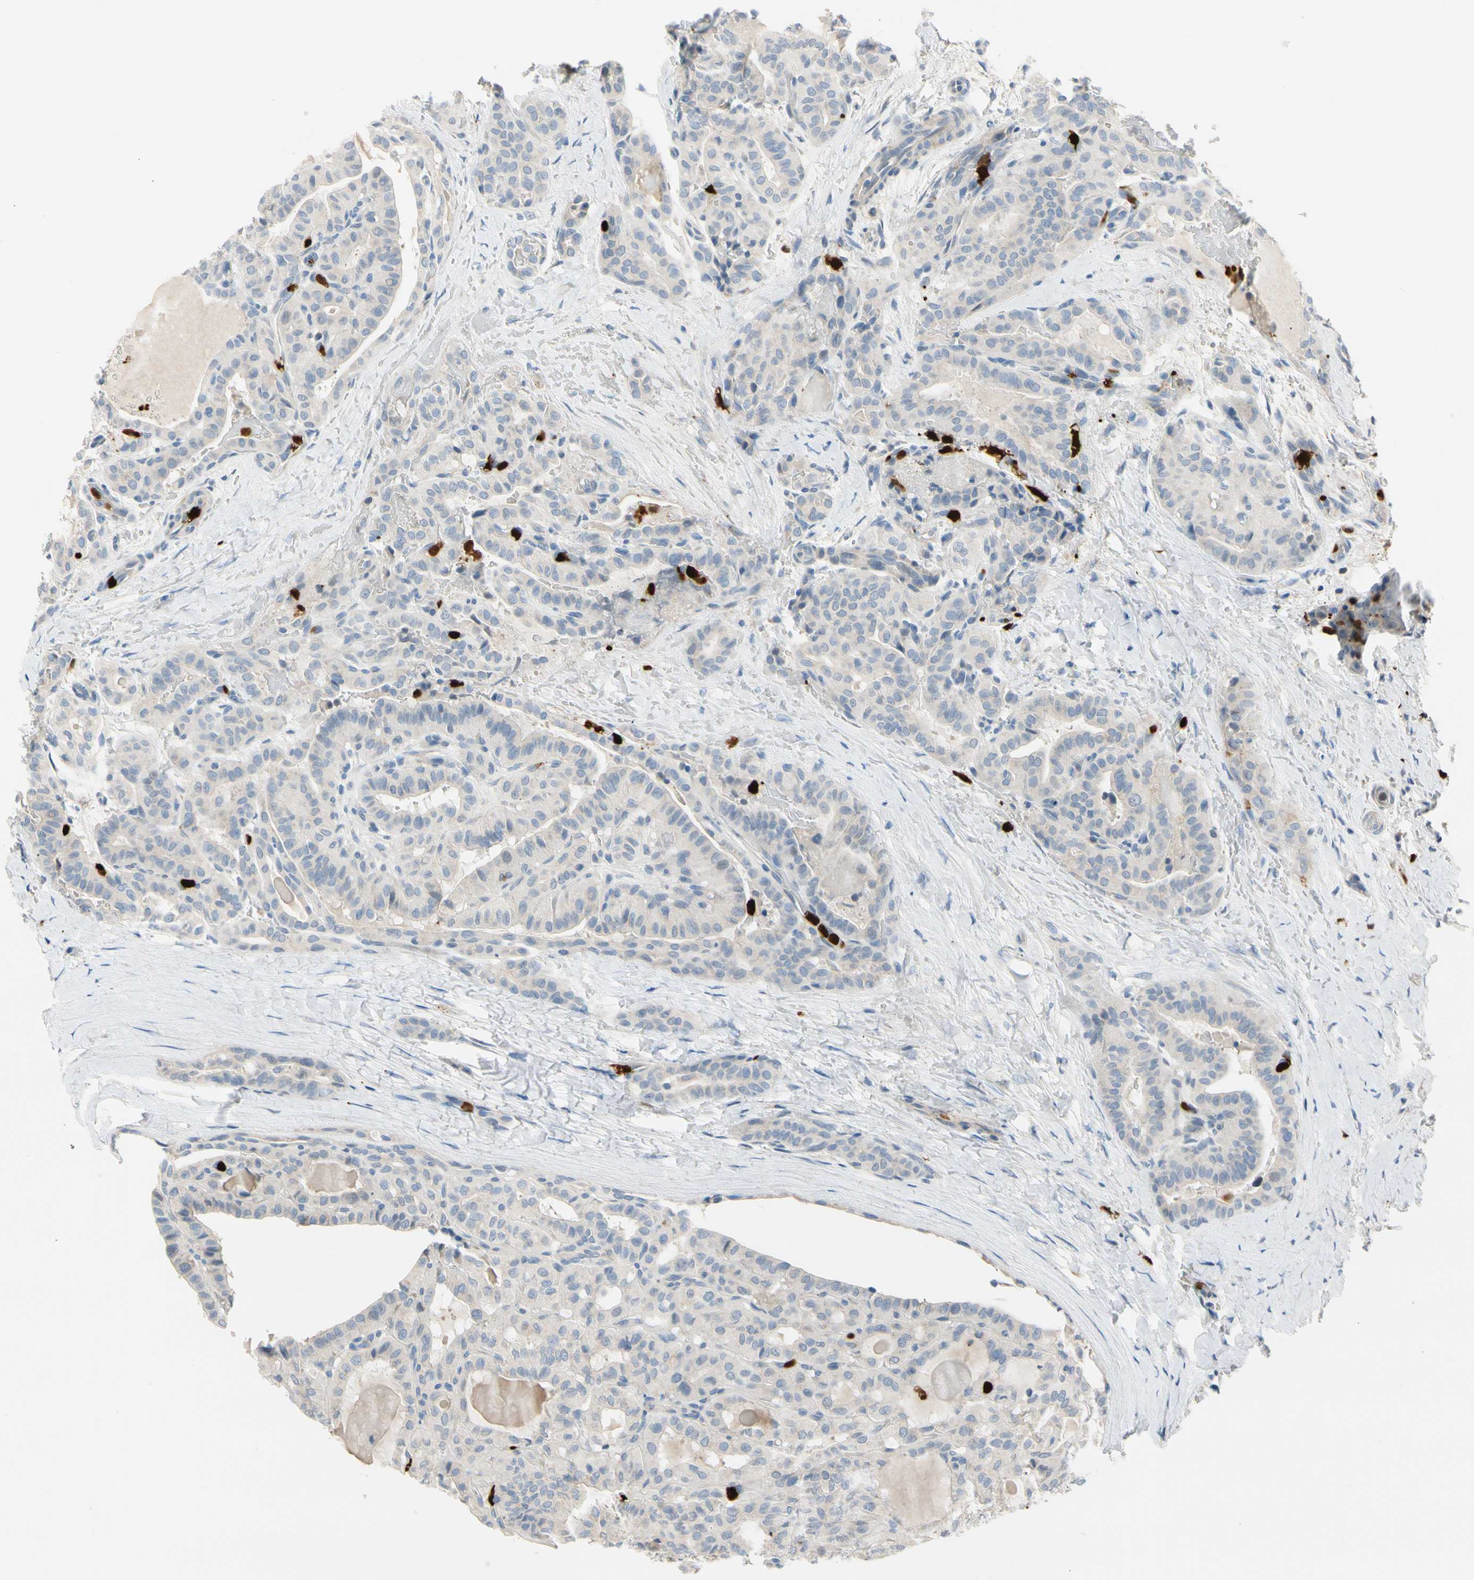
{"staining": {"intensity": "weak", "quantity": "25%-75%", "location": "cytoplasmic/membranous"}, "tissue": "thyroid cancer", "cell_type": "Tumor cells", "image_type": "cancer", "snomed": [{"axis": "morphology", "description": "Papillary adenocarcinoma, NOS"}, {"axis": "topography", "description": "Thyroid gland"}], "caption": "The micrograph reveals staining of papillary adenocarcinoma (thyroid), revealing weak cytoplasmic/membranous protein expression (brown color) within tumor cells.", "gene": "TRAF5", "patient": {"sex": "male", "age": 77}}